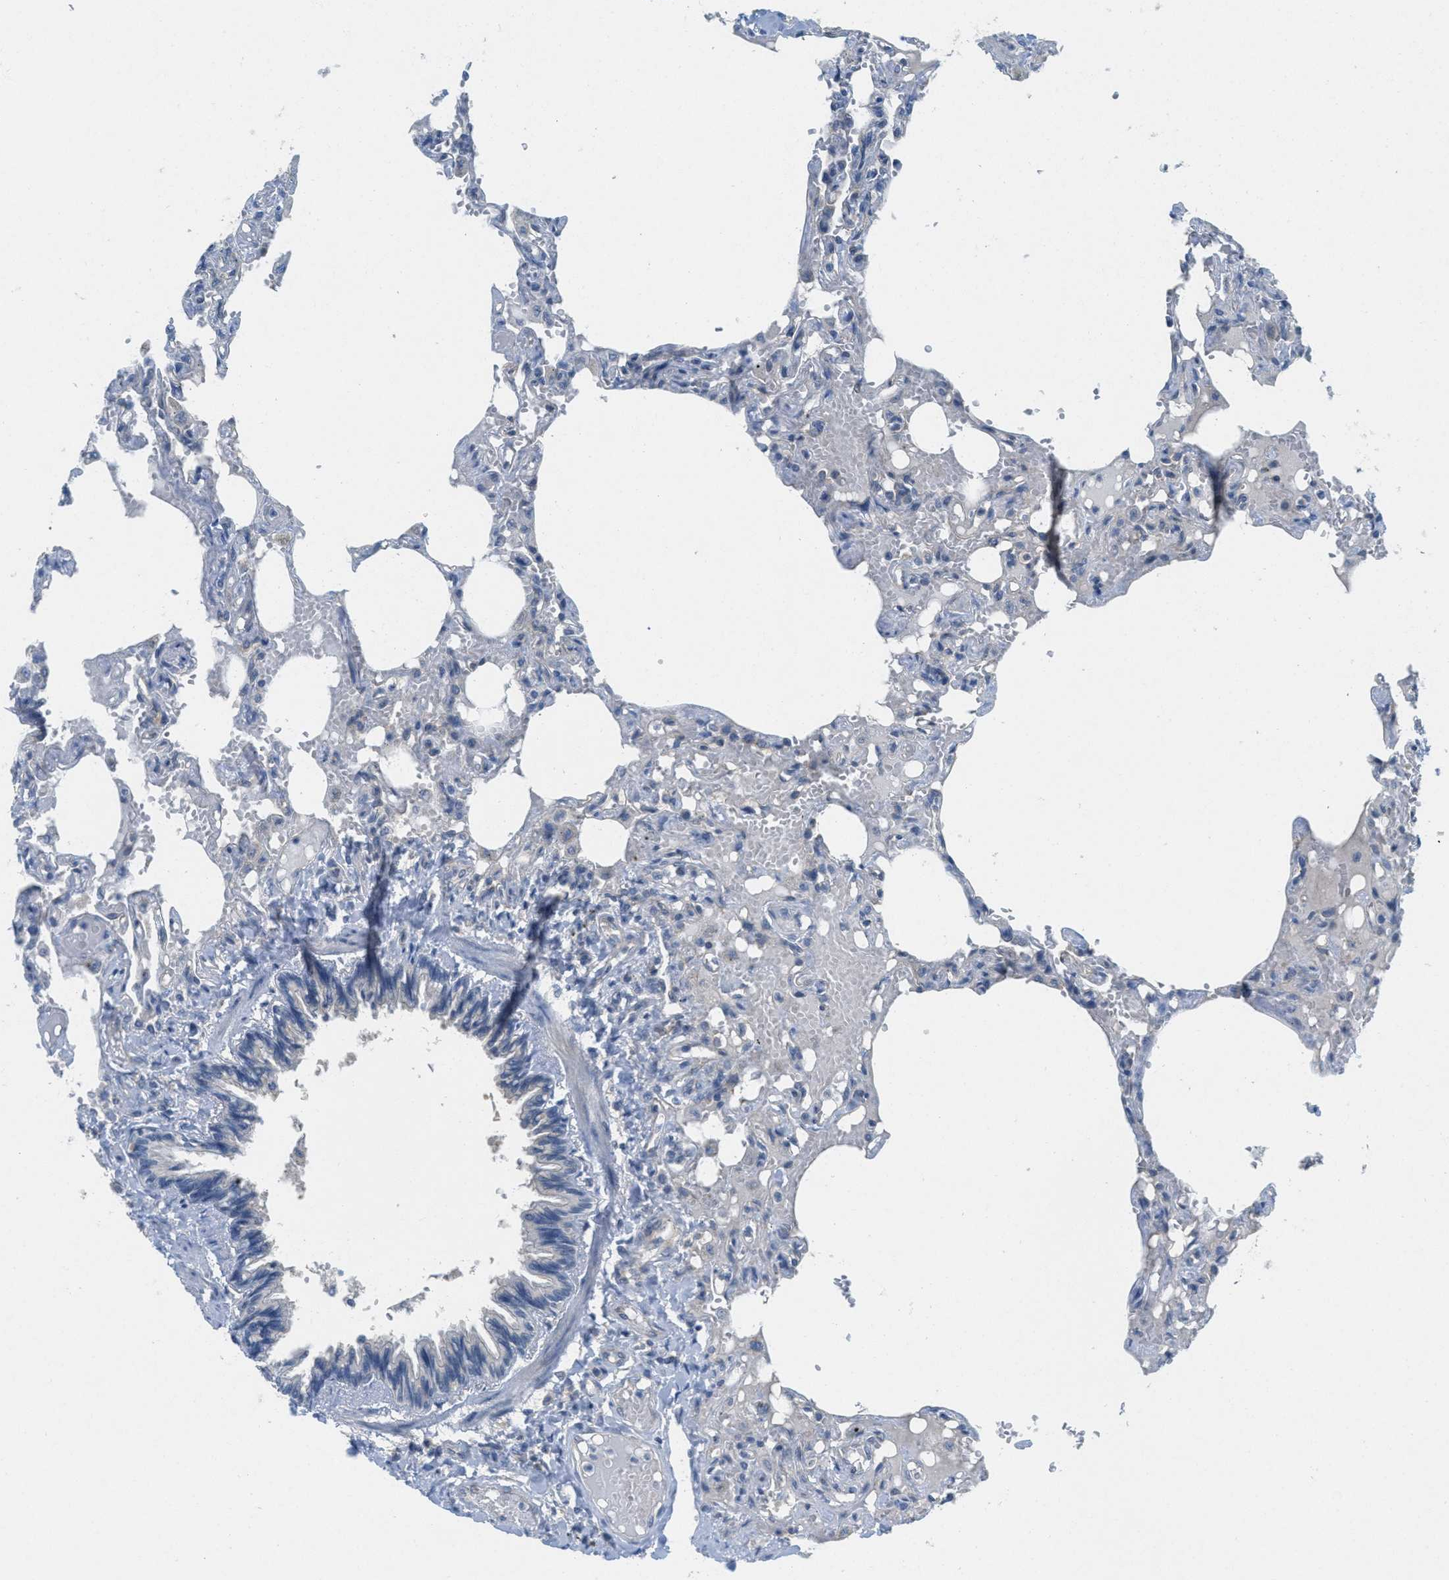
{"staining": {"intensity": "negative", "quantity": "none", "location": "none"}, "tissue": "lung", "cell_type": "Alveolar cells", "image_type": "normal", "snomed": [{"axis": "morphology", "description": "Normal tissue, NOS"}, {"axis": "topography", "description": "Lung"}], "caption": "Immunohistochemistry of normal lung exhibits no positivity in alveolar cells.", "gene": "ZFYVE9", "patient": {"sex": "male", "age": 21}}